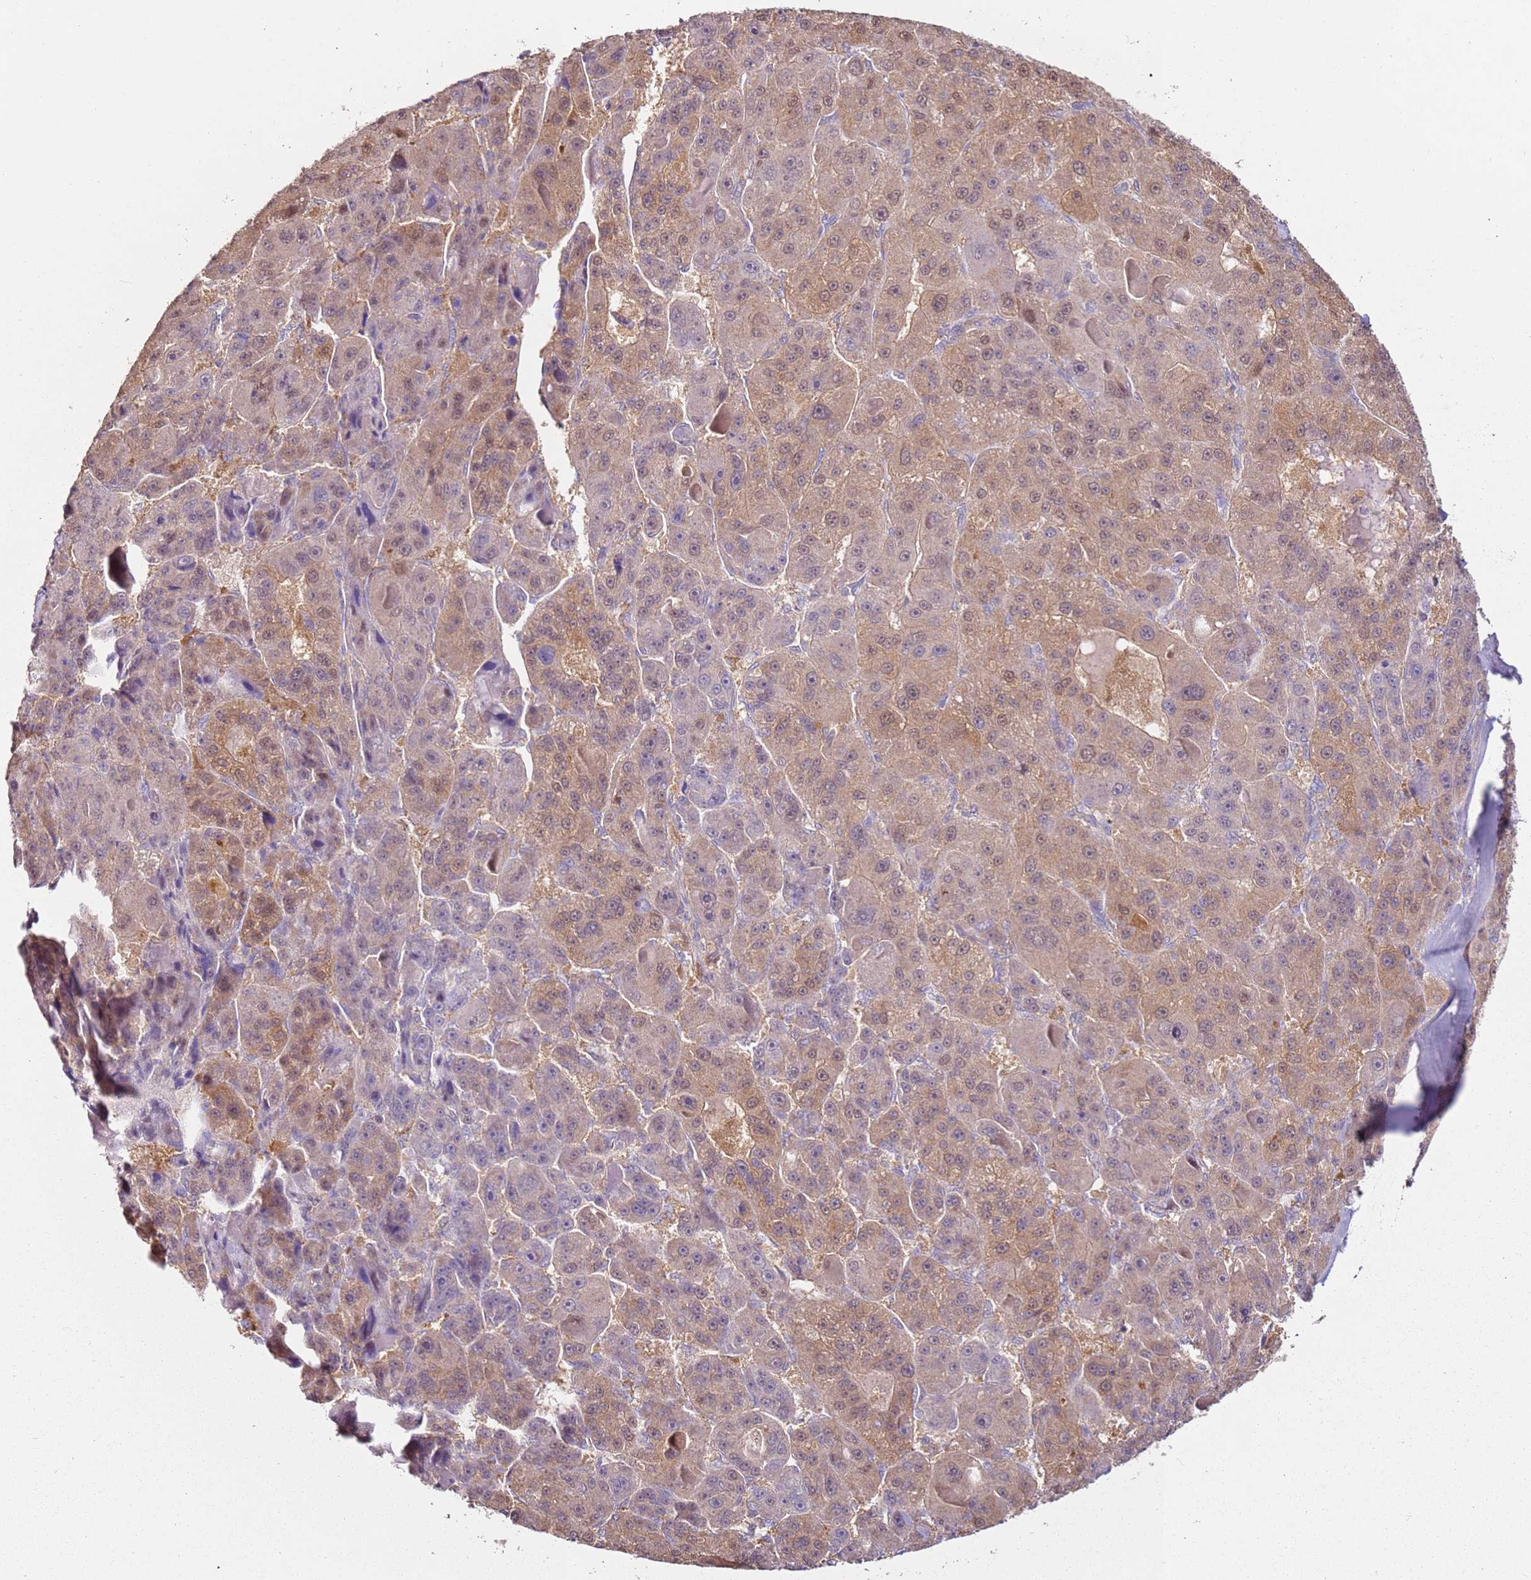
{"staining": {"intensity": "weak", "quantity": ">75%", "location": "cytoplasmic/membranous"}, "tissue": "liver cancer", "cell_type": "Tumor cells", "image_type": "cancer", "snomed": [{"axis": "morphology", "description": "Carcinoma, Hepatocellular, NOS"}, {"axis": "topography", "description": "Liver"}], "caption": "High-power microscopy captured an IHC image of hepatocellular carcinoma (liver), revealing weak cytoplasmic/membranous positivity in about >75% of tumor cells.", "gene": "MDH1", "patient": {"sex": "male", "age": 76}}